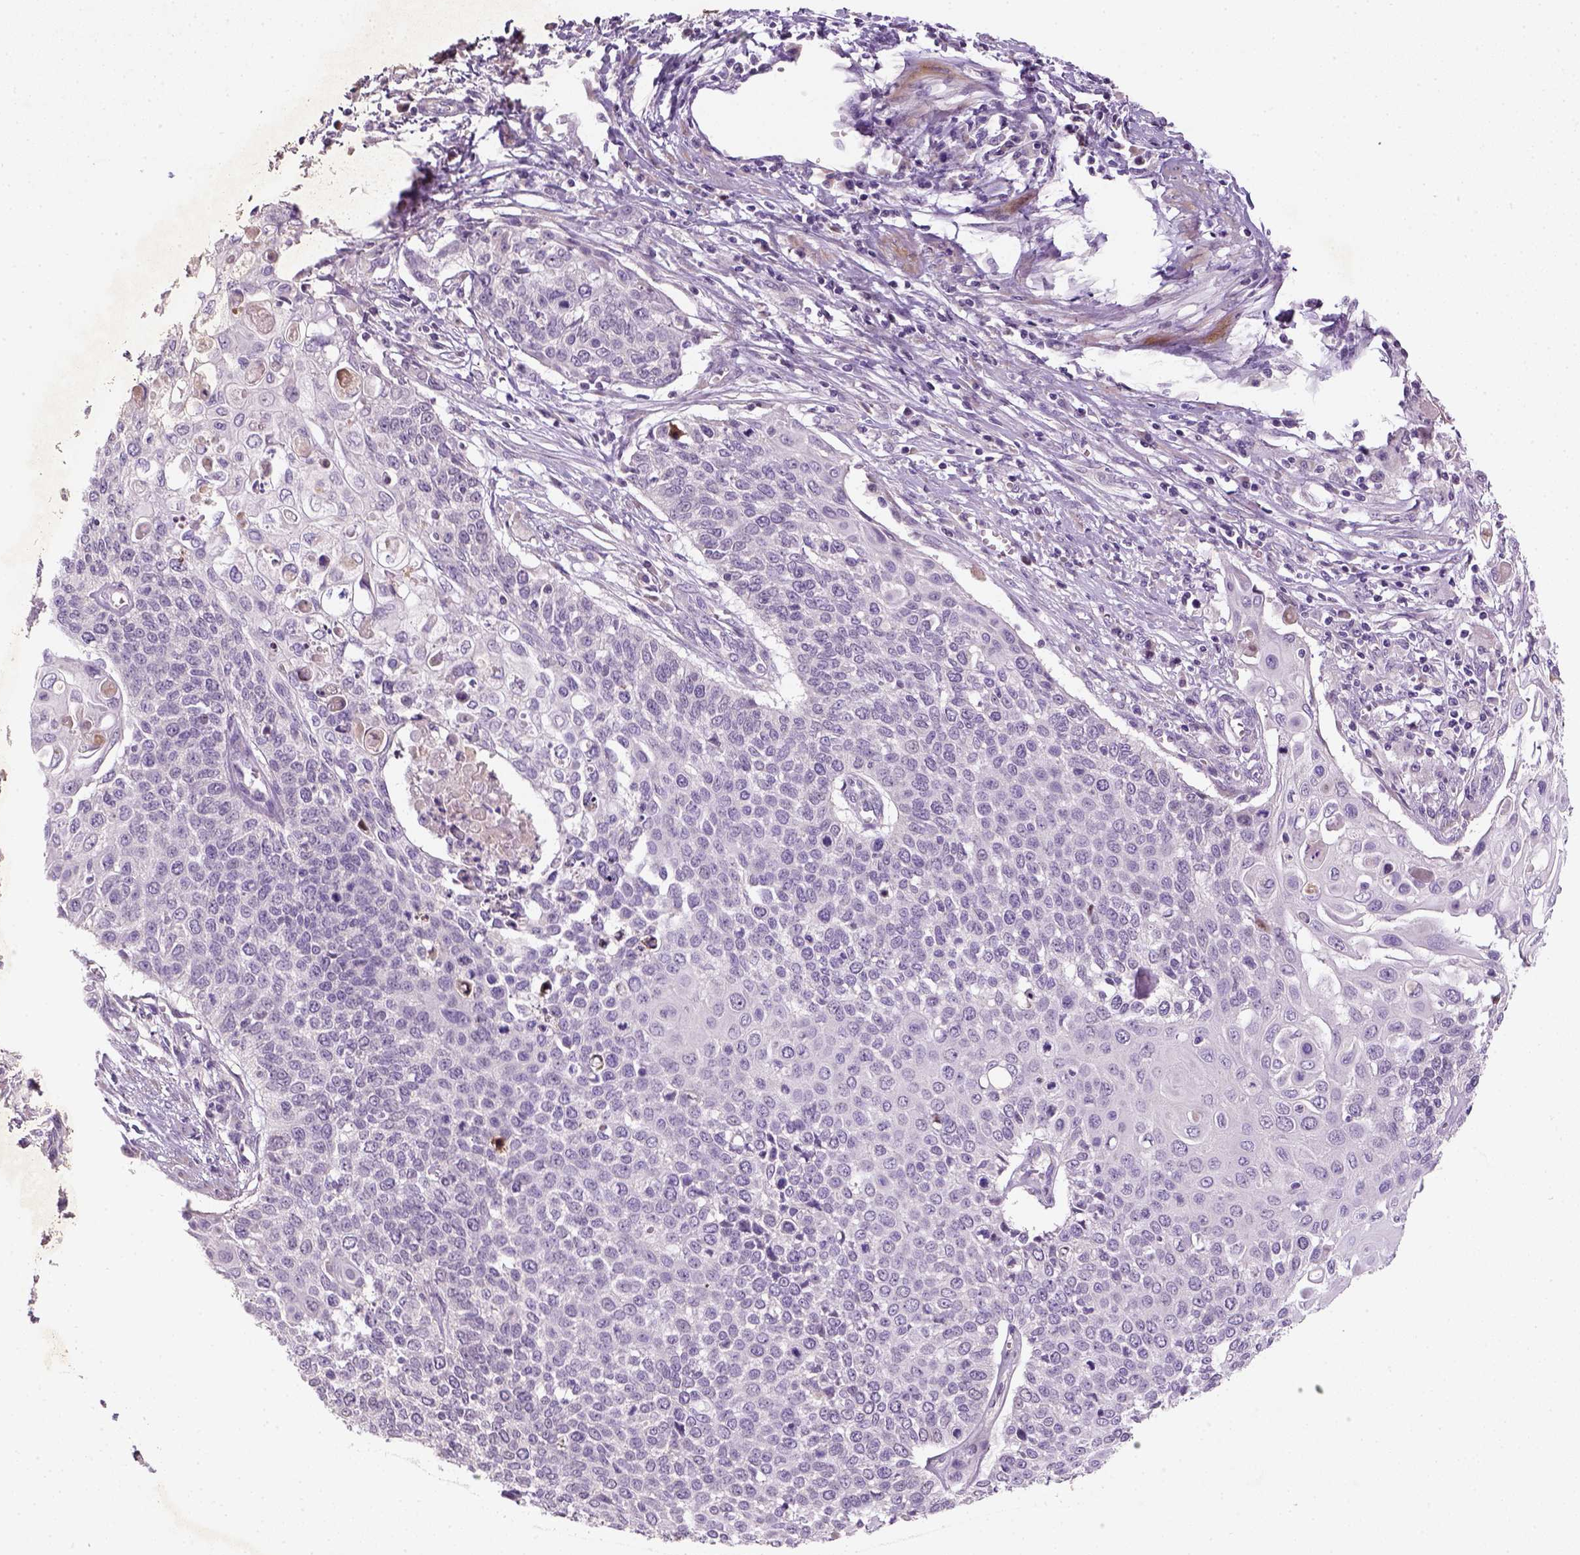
{"staining": {"intensity": "negative", "quantity": "none", "location": "none"}, "tissue": "cervical cancer", "cell_type": "Tumor cells", "image_type": "cancer", "snomed": [{"axis": "morphology", "description": "Squamous cell carcinoma, NOS"}, {"axis": "topography", "description": "Cervix"}], "caption": "Cervical cancer (squamous cell carcinoma) stained for a protein using immunohistochemistry demonstrates no staining tumor cells.", "gene": "NUDT6", "patient": {"sex": "female", "age": 39}}